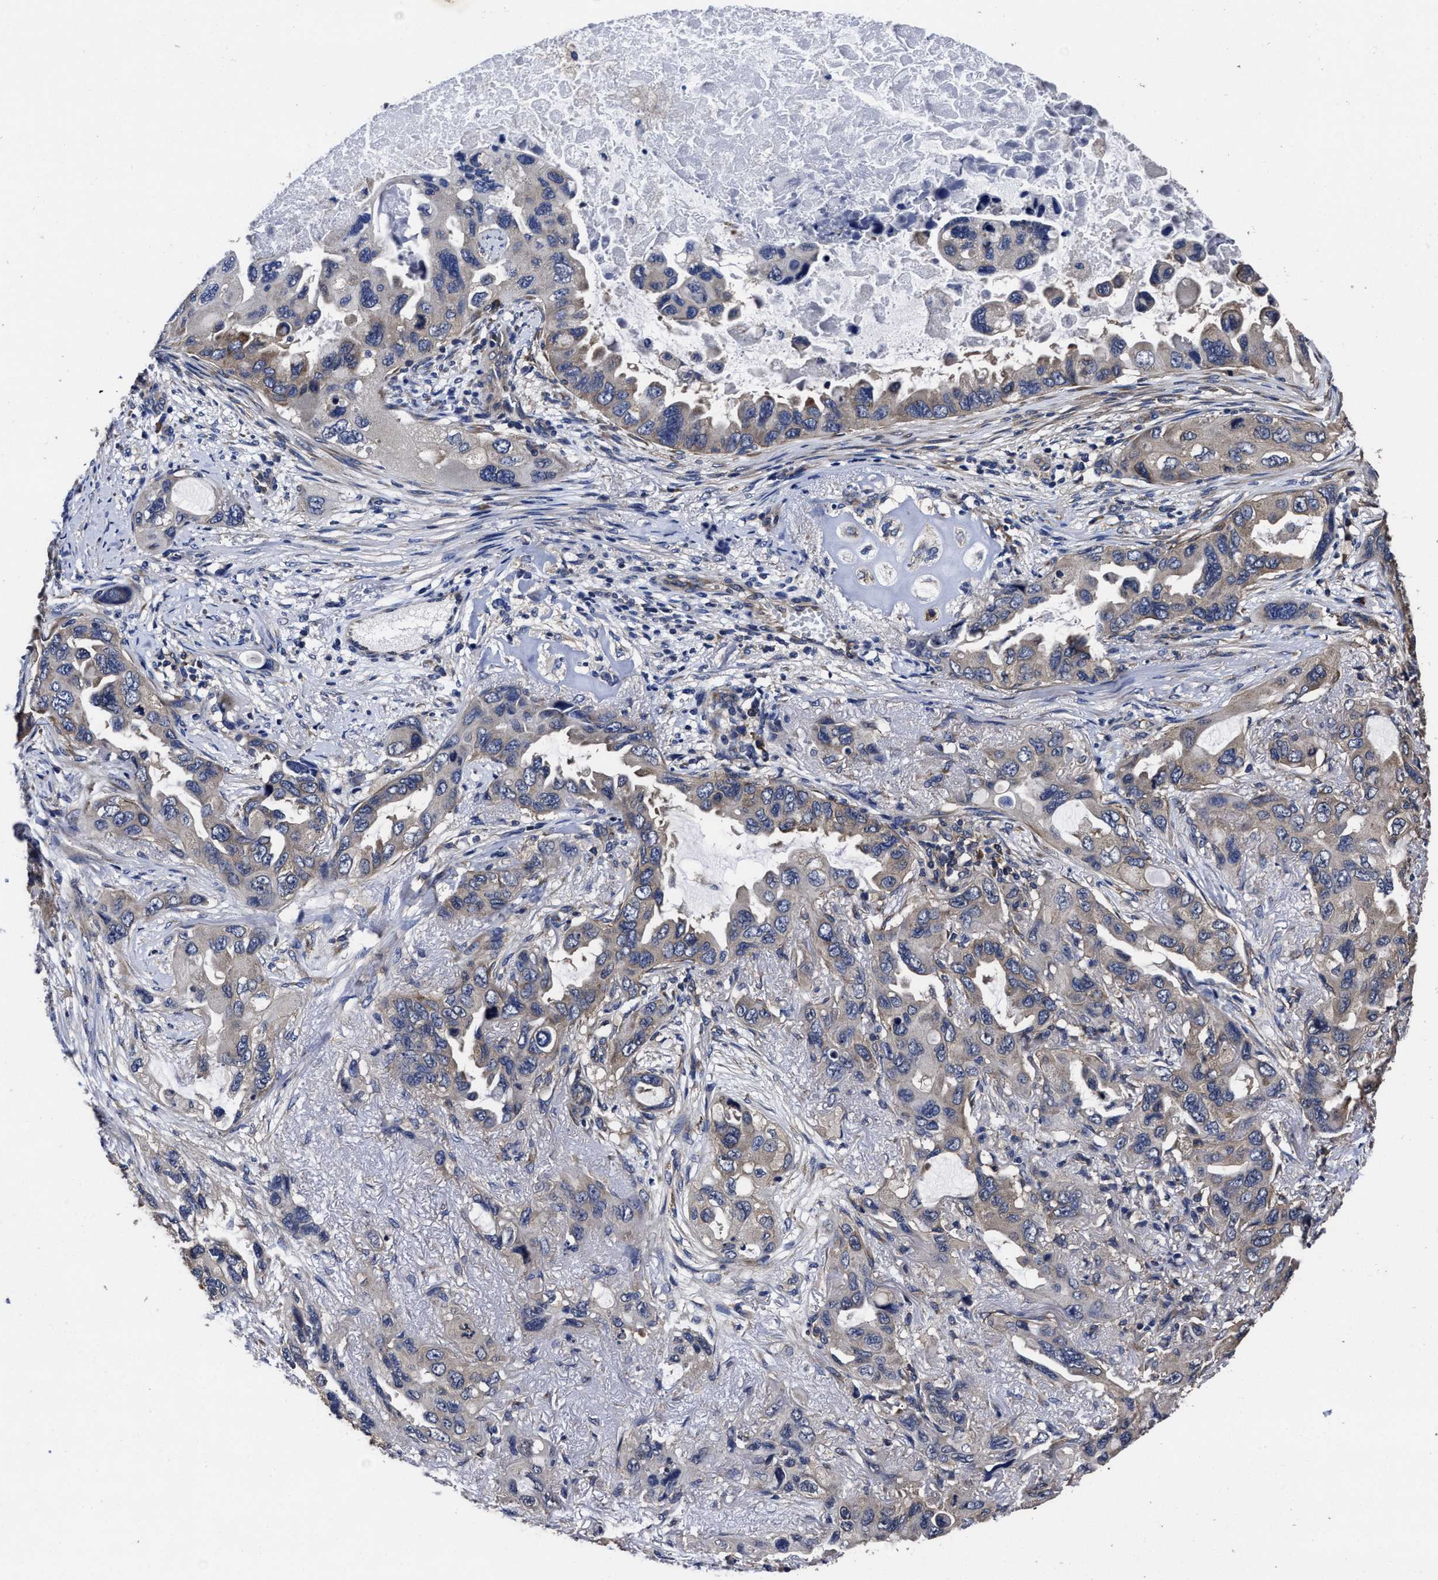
{"staining": {"intensity": "weak", "quantity": "<25%", "location": "cytoplasmic/membranous"}, "tissue": "lung cancer", "cell_type": "Tumor cells", "image_type": "cancer", "snomed": [{"axis": "morphology", "description": "Squamous cell carcinoma, NOS"}, {"axis": "topography", "description": "Lung"}], "caption": "Photomicrograph shows no significant protein positivity in tumor cells of squamous cell carcinoma (lung). (Stains: DAB IHC with hematoxylin counter stain, Microscopy: brightfield microscopy at high magnification).", "gene": "AVEN", "patient": {"sex": "female", "age": 73}}